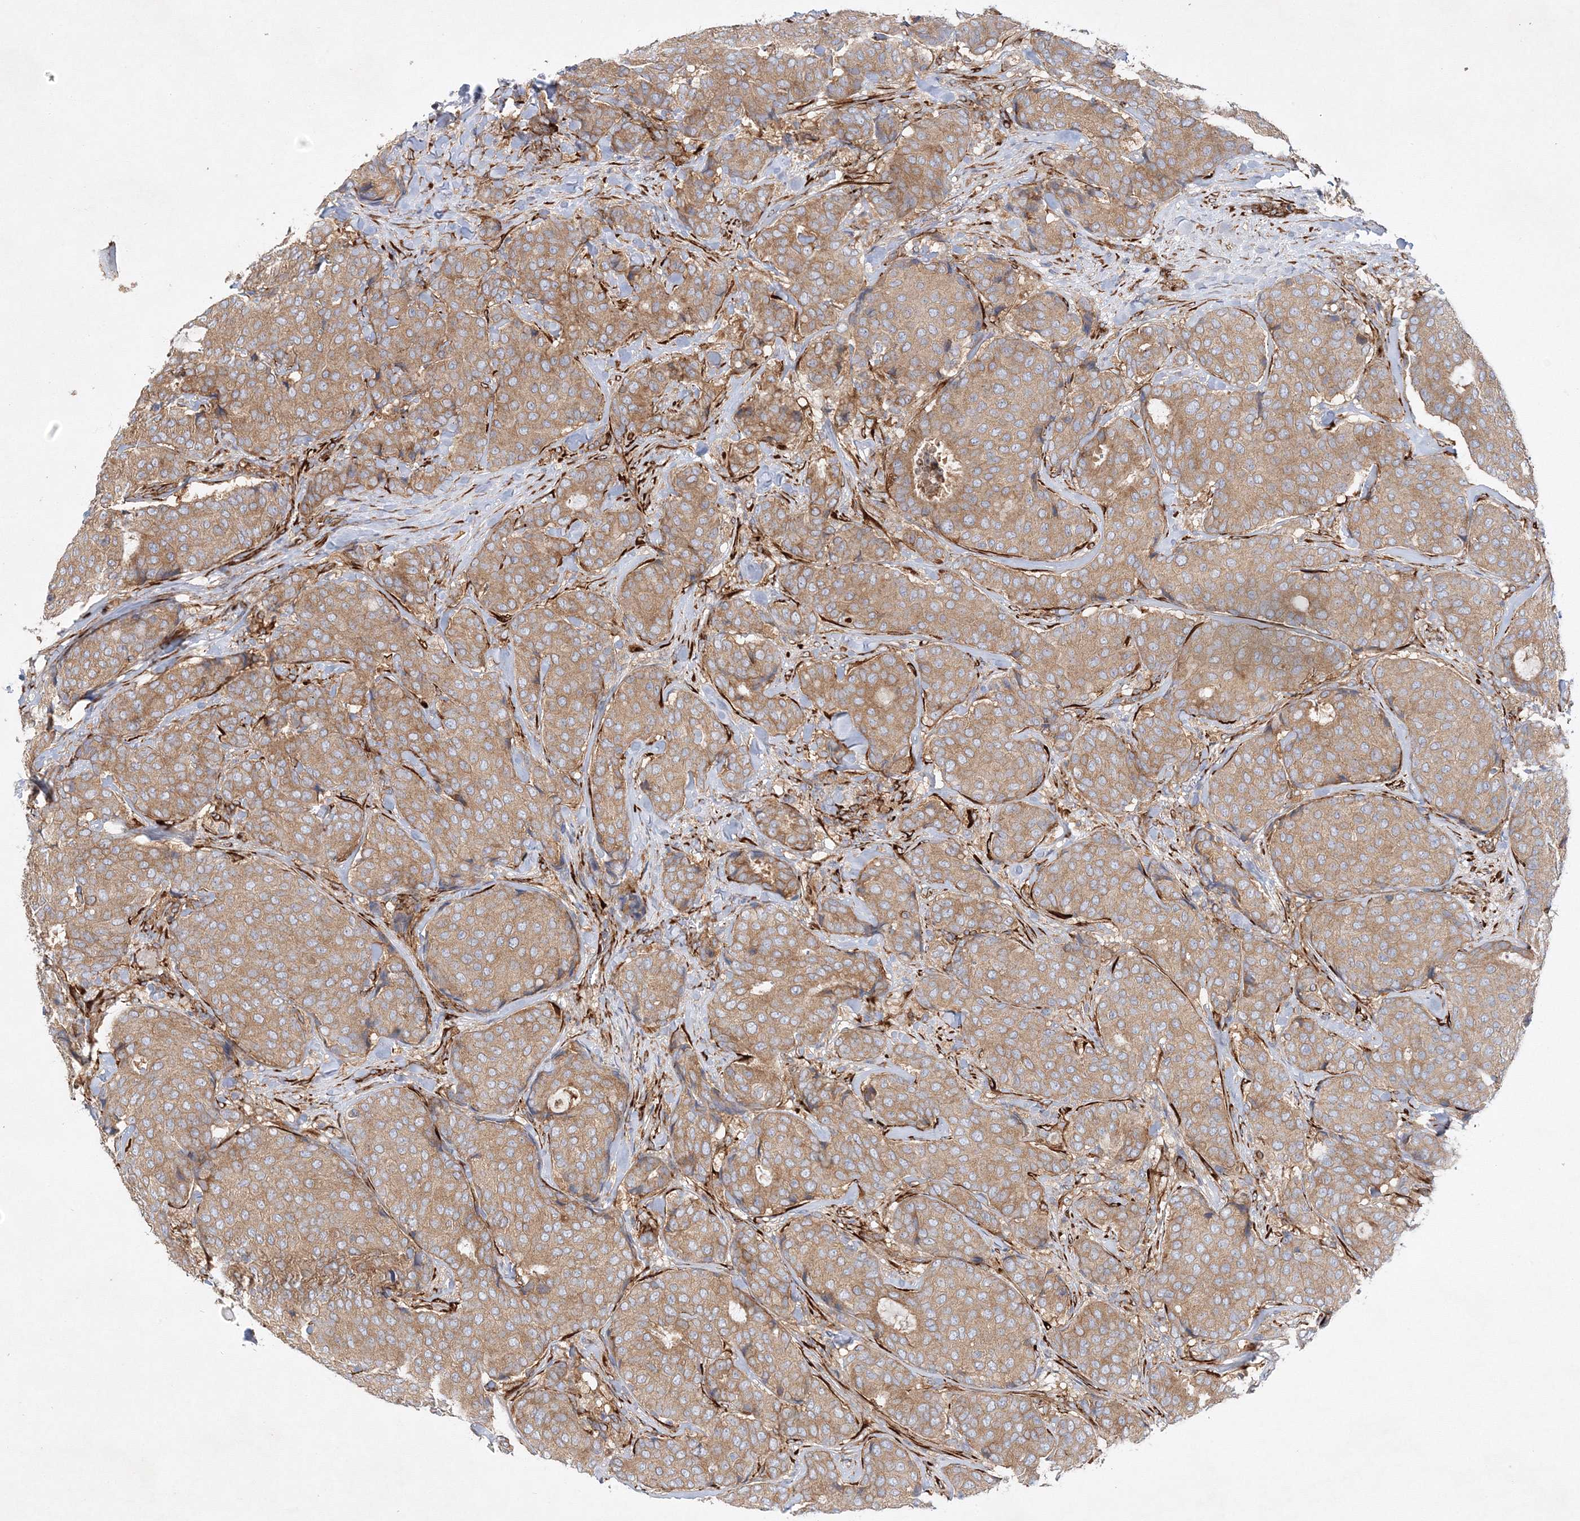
{"staining": {"intensity": "moderate", "quantity": ">75%", "location": "cytoplasmic/membranous"}, "tissue": "breast cancer", "cell_type": "Tumor cells", "image_type": "cancer", "snomed": [{"axis": "morphology", "description": "Duct carcinoma"}, {"axis": "topography", "description": "Breast"}], "caption": "An immunohistochemistry photomicrograph of neoplastic tissue is shown. Protein staining in brown shows moderate cytoplasmic/membranous positivity in breast invasive ductal carcinoma within tumor cells.", "gene": "ZFYVE16", "patient": {"sex": "female", "age": 75}}